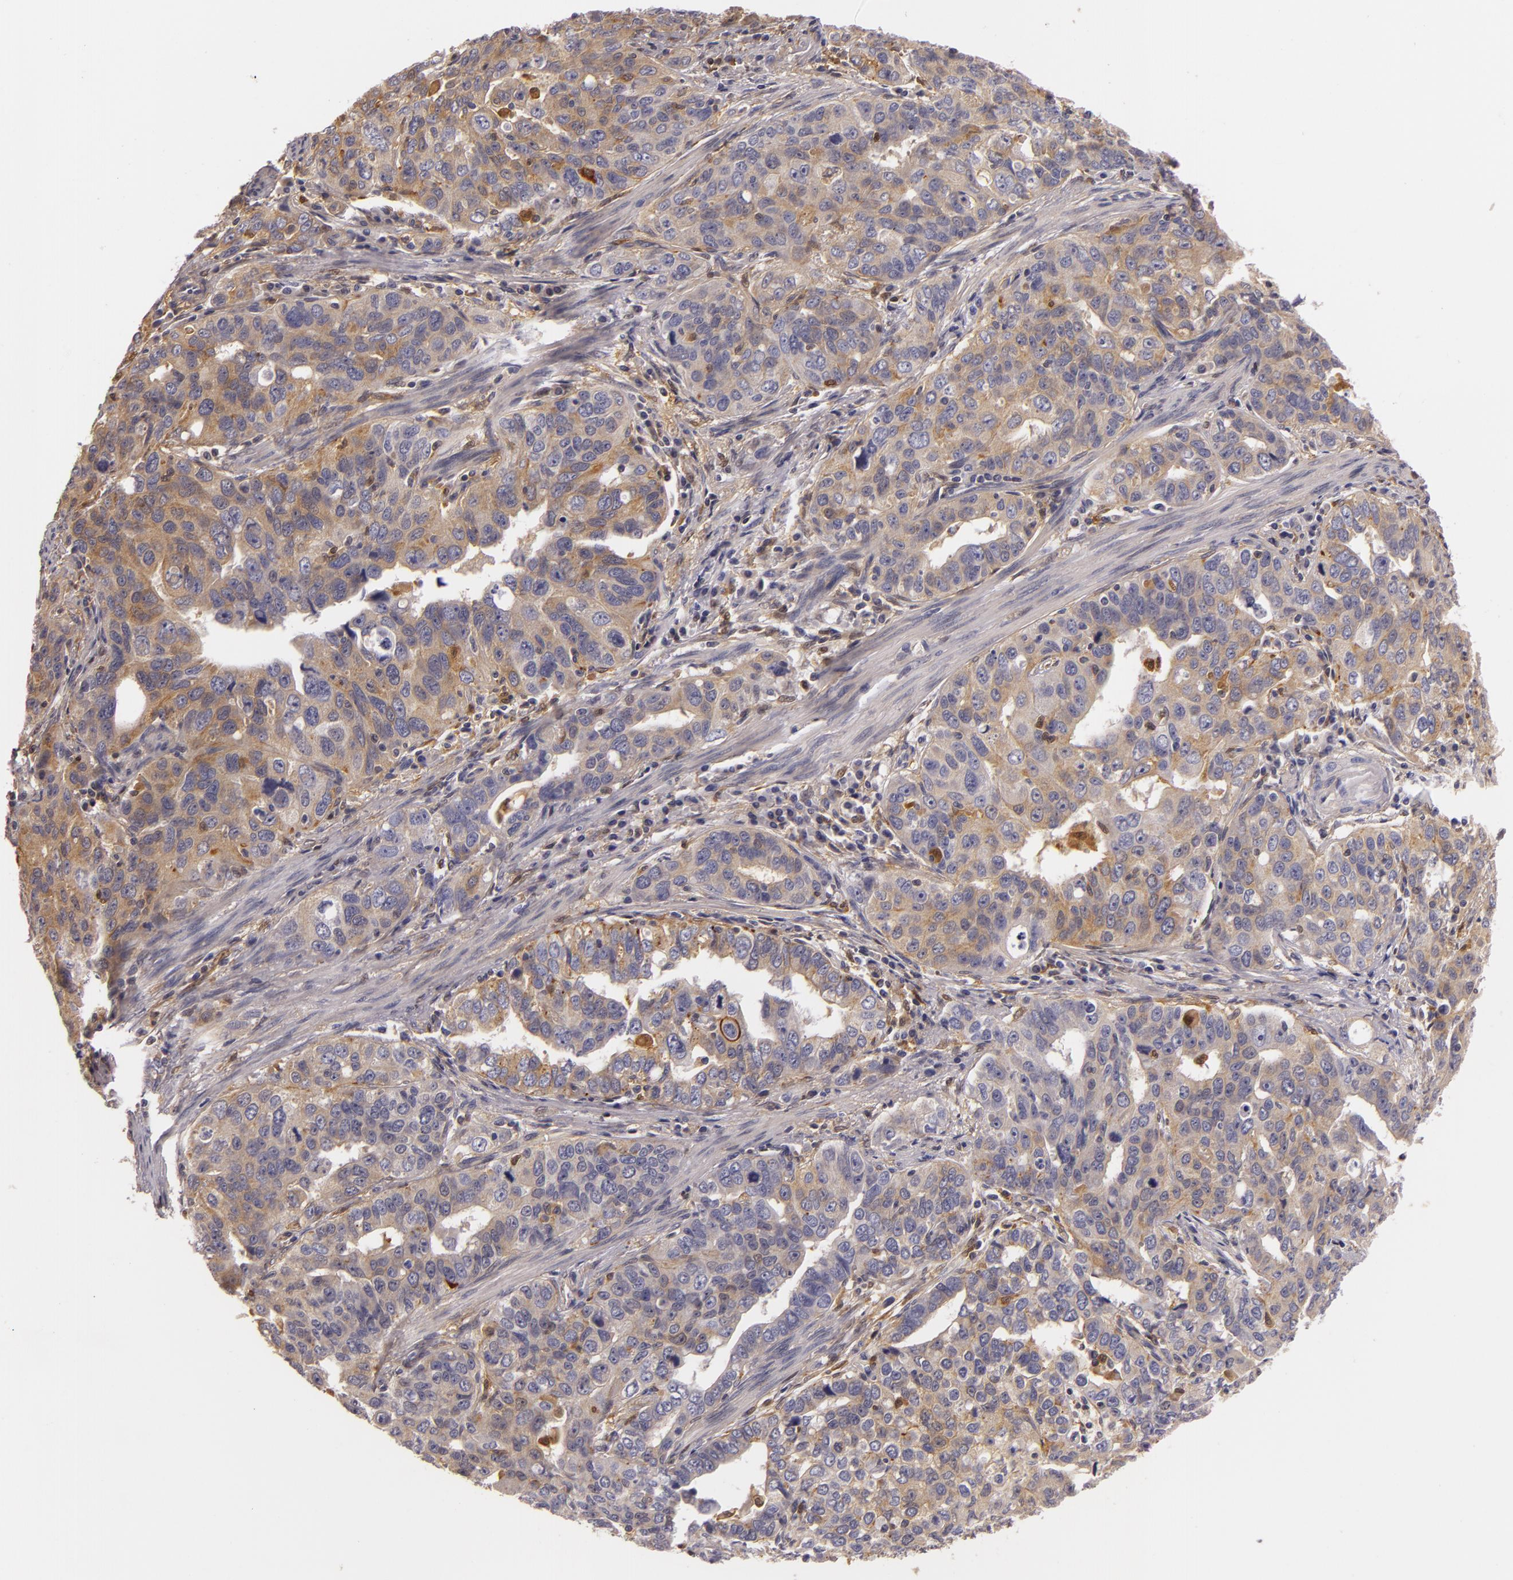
{"staining": {"intensity": "moderate", "quantity": ">75%", "location": "cytoplasmic/membranous"}, "tissue": "stomach cancer", "cell_type": "Tumor cells", "image_type": "cancer", "snomed": [{"axis": "morphology", "description": "Adenocarcinoma, NOS"}, {"axis": "topography", "description": "Stomach, upper"}], "caption": "Immunohistochemistry (IHC) staining of stomach adenocarcinoma, which exhibits medium levels of moderate cytoplasmic/membranous positivity in about >75% of tumor cells indicating moderate cytoplasmic/membranous protein positivity. The staining was performed using DAB (3,3'-diaminobenzidine) (brown) for protein detection and nuclei were counterstained in hematoxylin (blue).", "gene": "TOM1", "patient": {"sex": "male", "age": 76}}